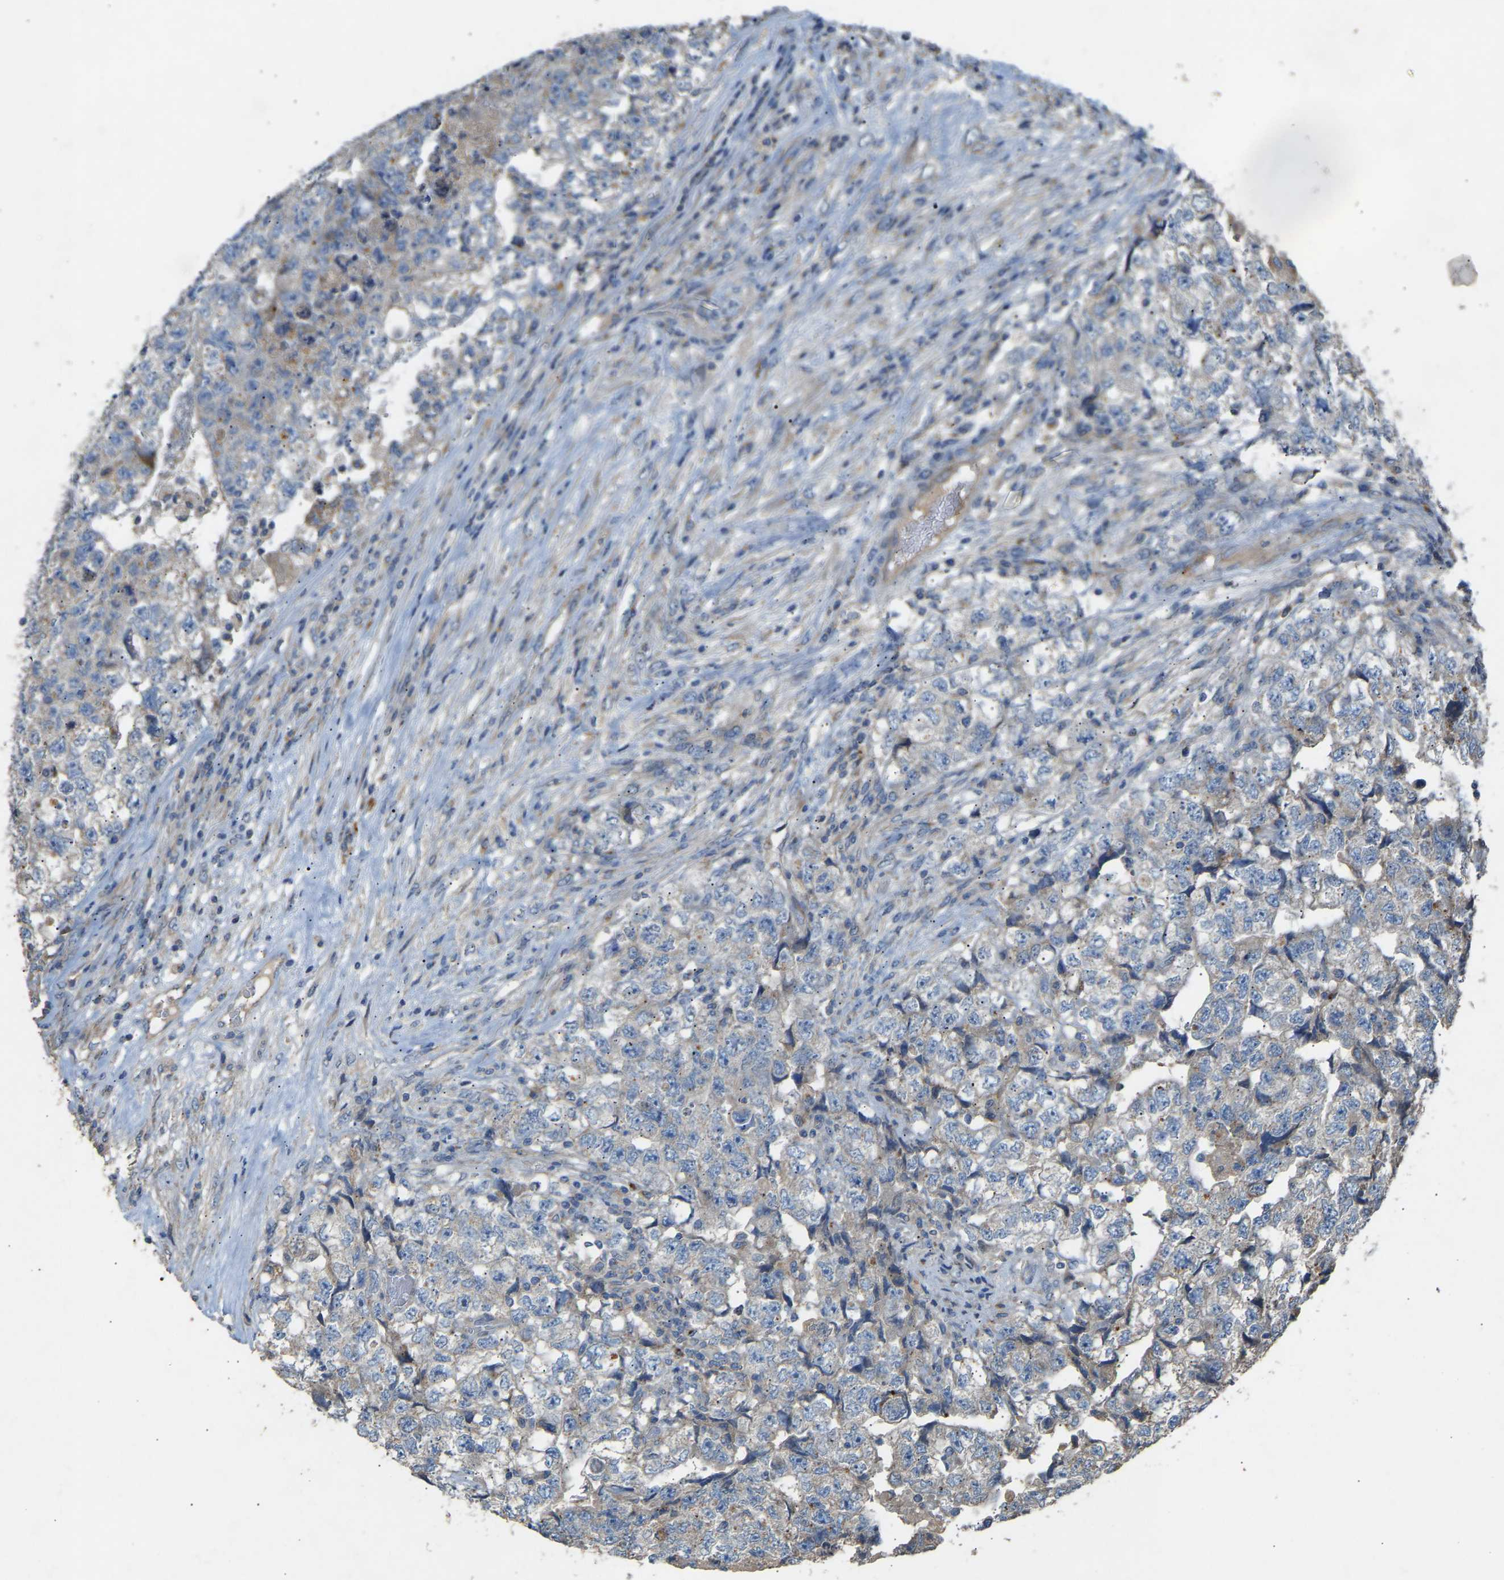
{"staining": {"intensity": "negative", "quantity": "none", "location": "none"}, "tissue": "testis cancer", "cell_type": "Tumor cells", "image_type": "cancer", "snomed": [{"axis": "morphology", "description": "Carcinoma, Embryonal, NOS"}, {"axis": "topography", "description": "Testis"}], "caption": "High magnification brightfield microscopy of embryonal carcinoma (testis) stained with DAB (3,3'-diaminobenzidine) (brown) and counterstained with hematoxylin (blue): tumor cells show no significant positivity. (Brightfield microscopy of DAB (3,3'-diaminobenzidine) immunohistochemistry at high magnification).", "gene": "RGP1", "patient": {"sex": "male", "age": 36}}